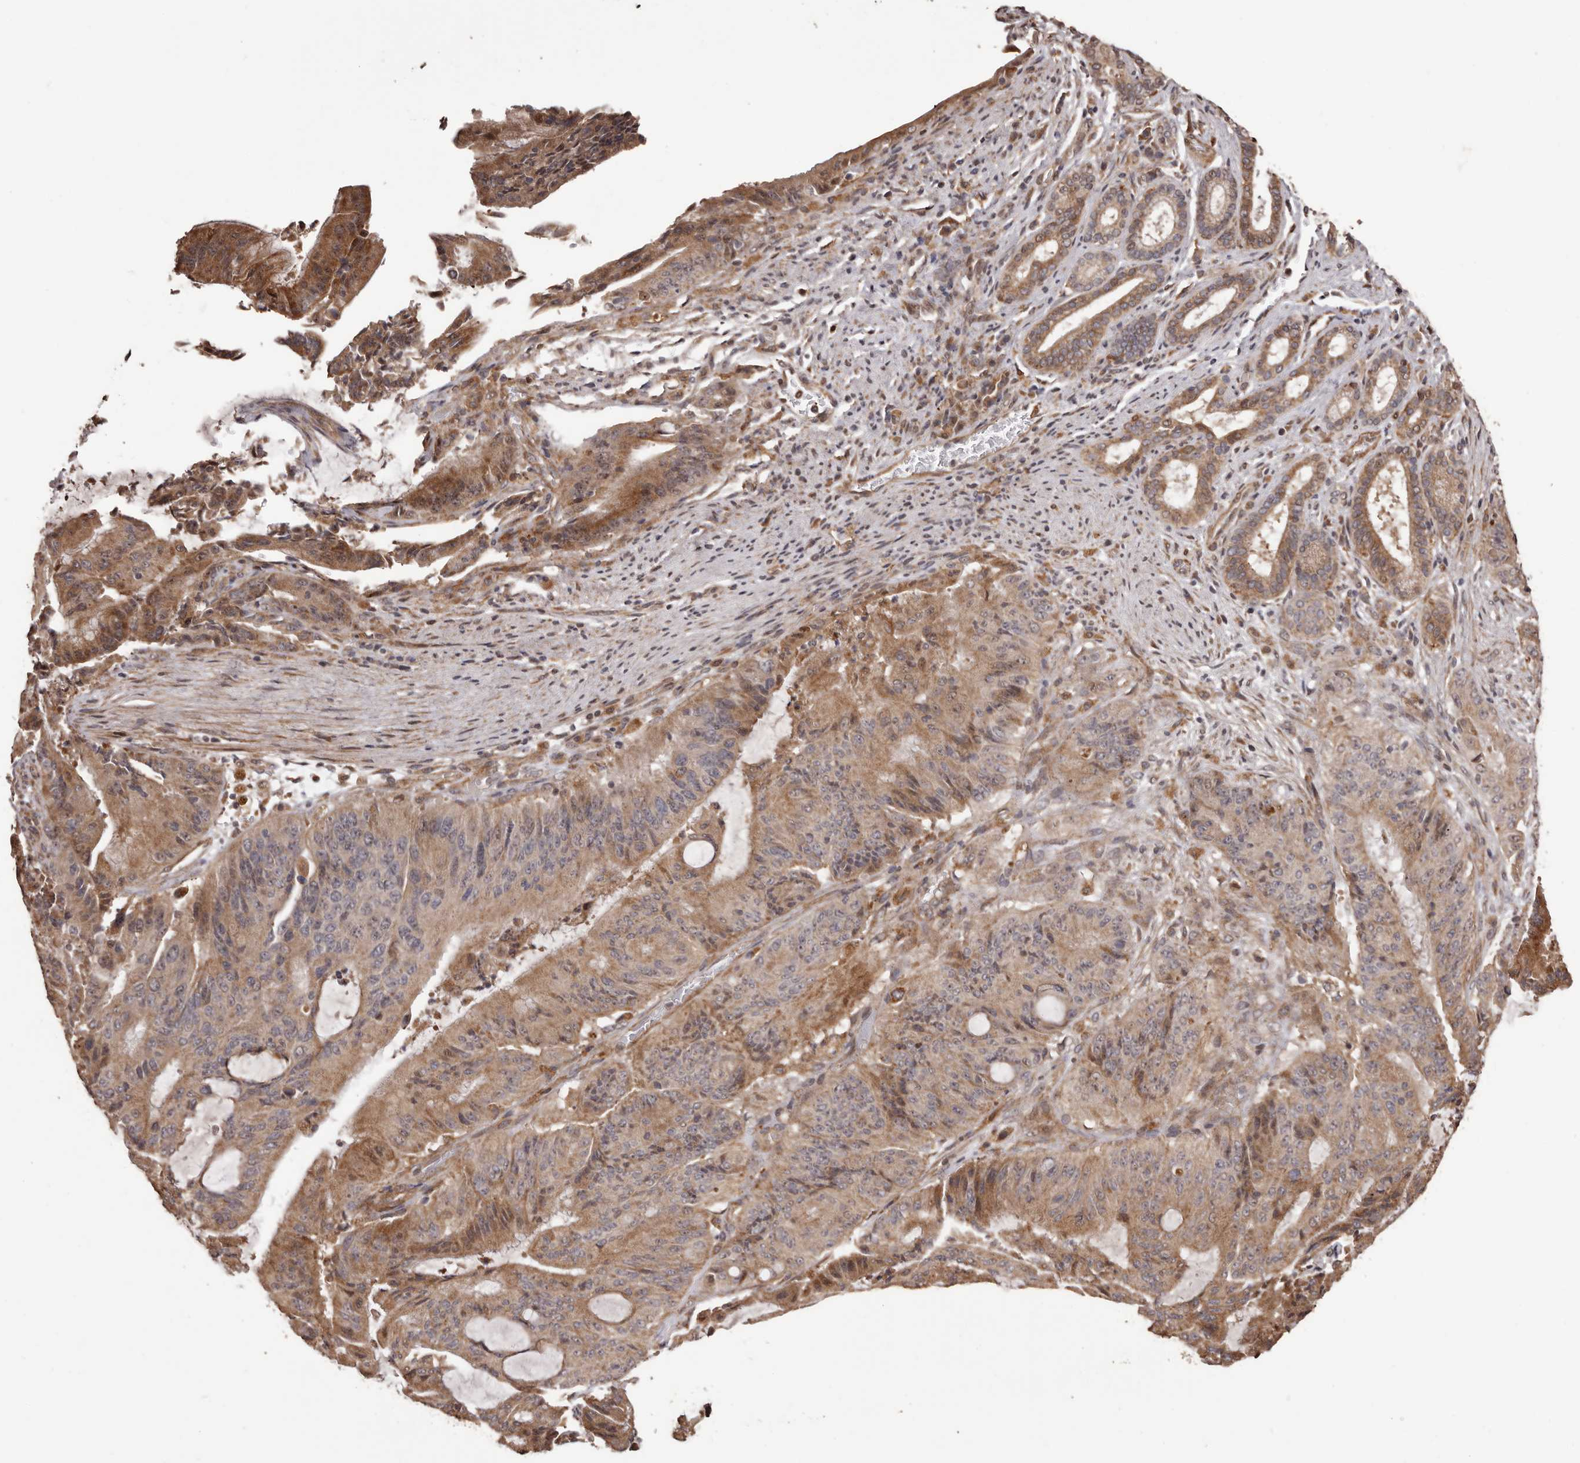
{"staining": {"intensity": "moderate", "quantity": ">75%", "location": "cytoplasmic/membranous"}, "tissue": "liver cancer", "cell_type": "Tumor cells", "image_type": "cancer", "snomed": [{"axis": "morphology", "description": "Normal tissue, NOS"}, {"axis": "morphology", "description": "Cholangiocarcinoma"}, {"axis": "topography", "description": "Liver"}, {"axis": "topography", "description": "Peripheral nerve tissue"}], "caption": "This micrograph displays IHC staining of cholangiocarcinoma (liver), with medium moderate cytoplasmic/membranous positivity in approximately >75% of tumor cells.", "gene": "ZCCHC7", "patient": {"sex": "female", "age": 73}}